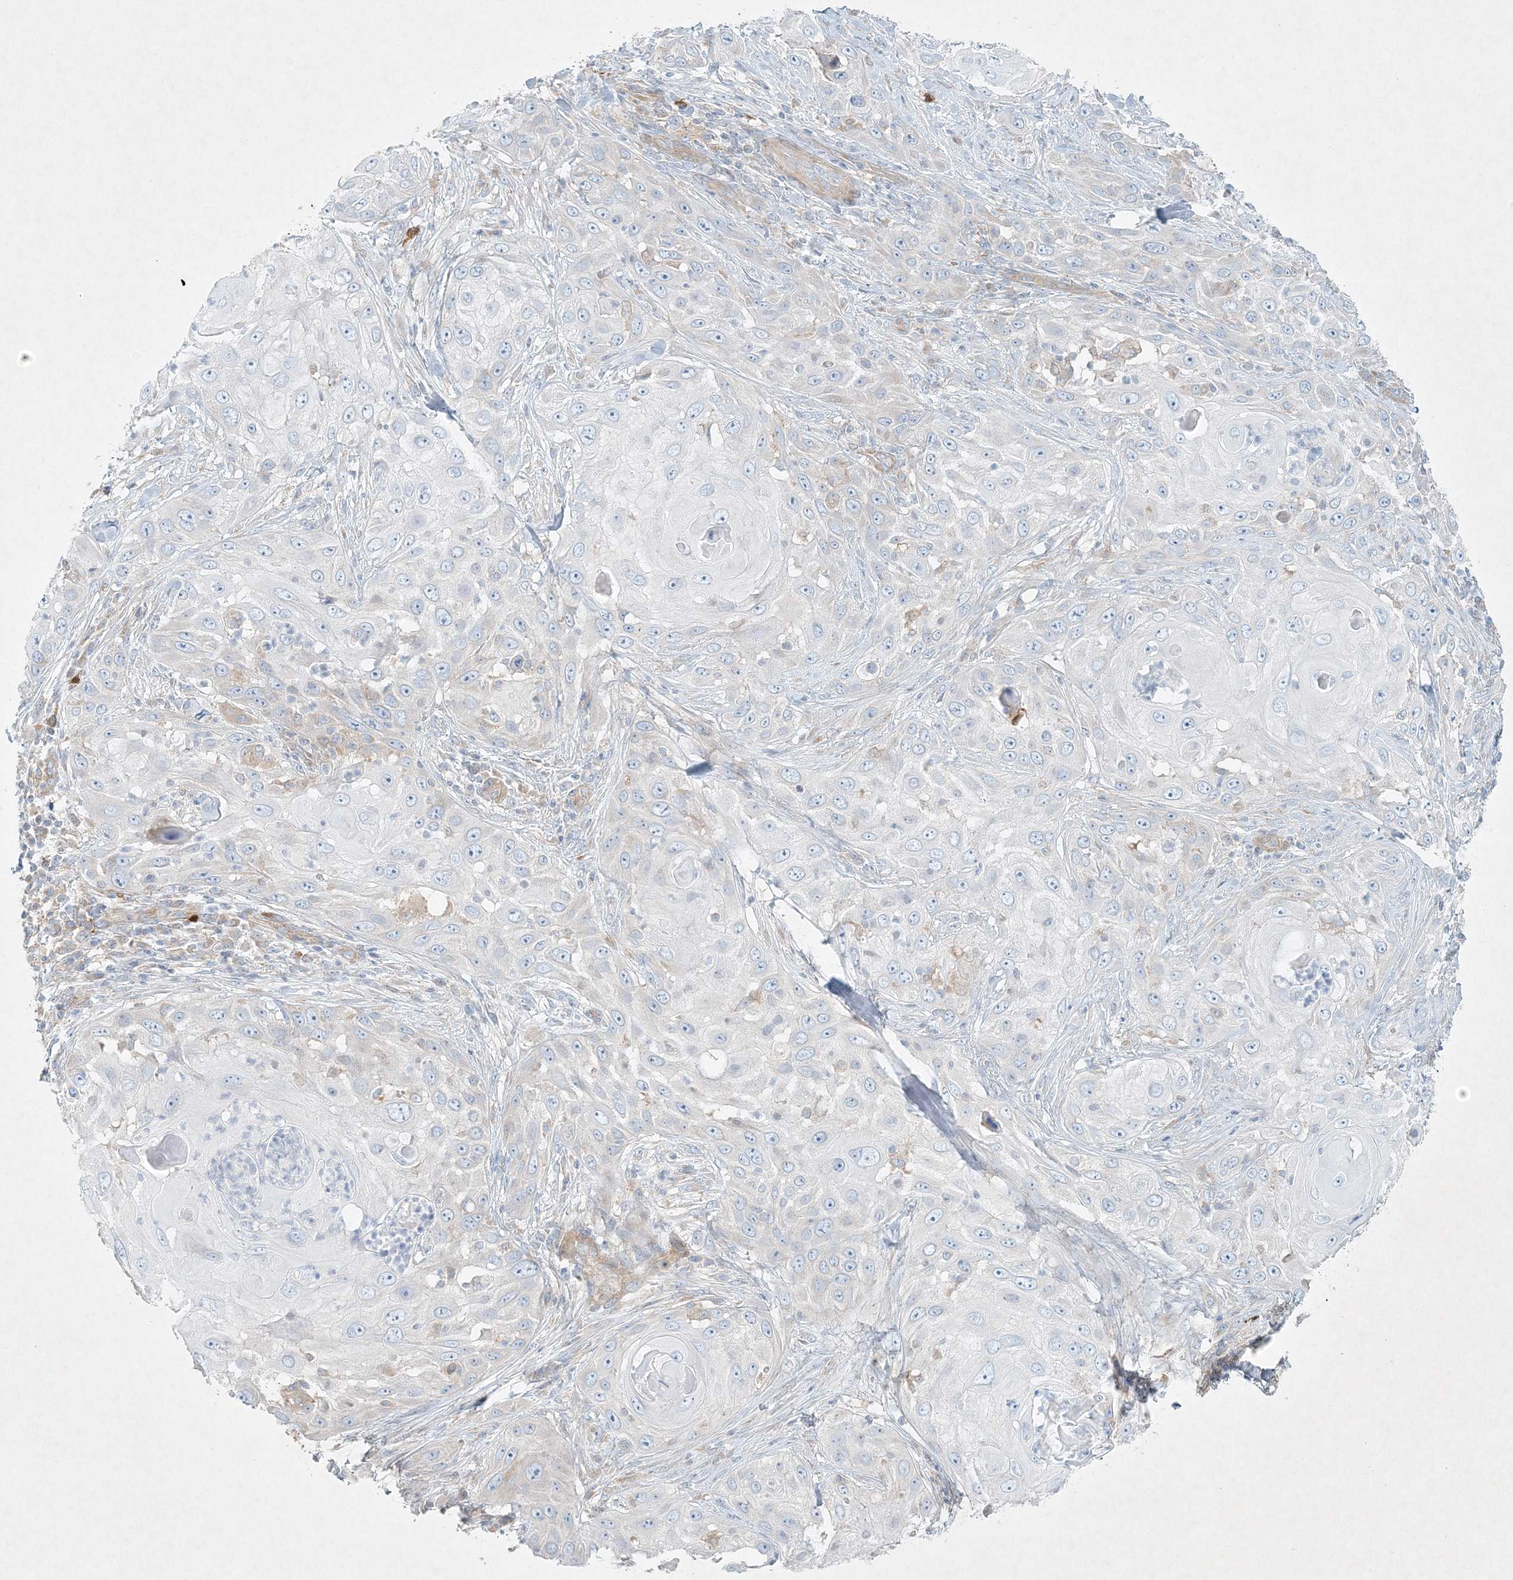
{"staining": {"intensity": "negative", "quantity": "none", "location": "none"}, "tissue": "skin cancer", "cell_type": "Tumor cells", "image_type": "cancer", "snomed": [{"axis": "morphology", "description": "Squamous cell carcinoma, NOS"}, {"axis": "topography", "description": "Skin"}], "caption": "Tumor cells are negative for protein expression in human skin squamous cell carcinoma.", "gene": "STK11IP", "patient": {"sex": "female", "age": 44}}